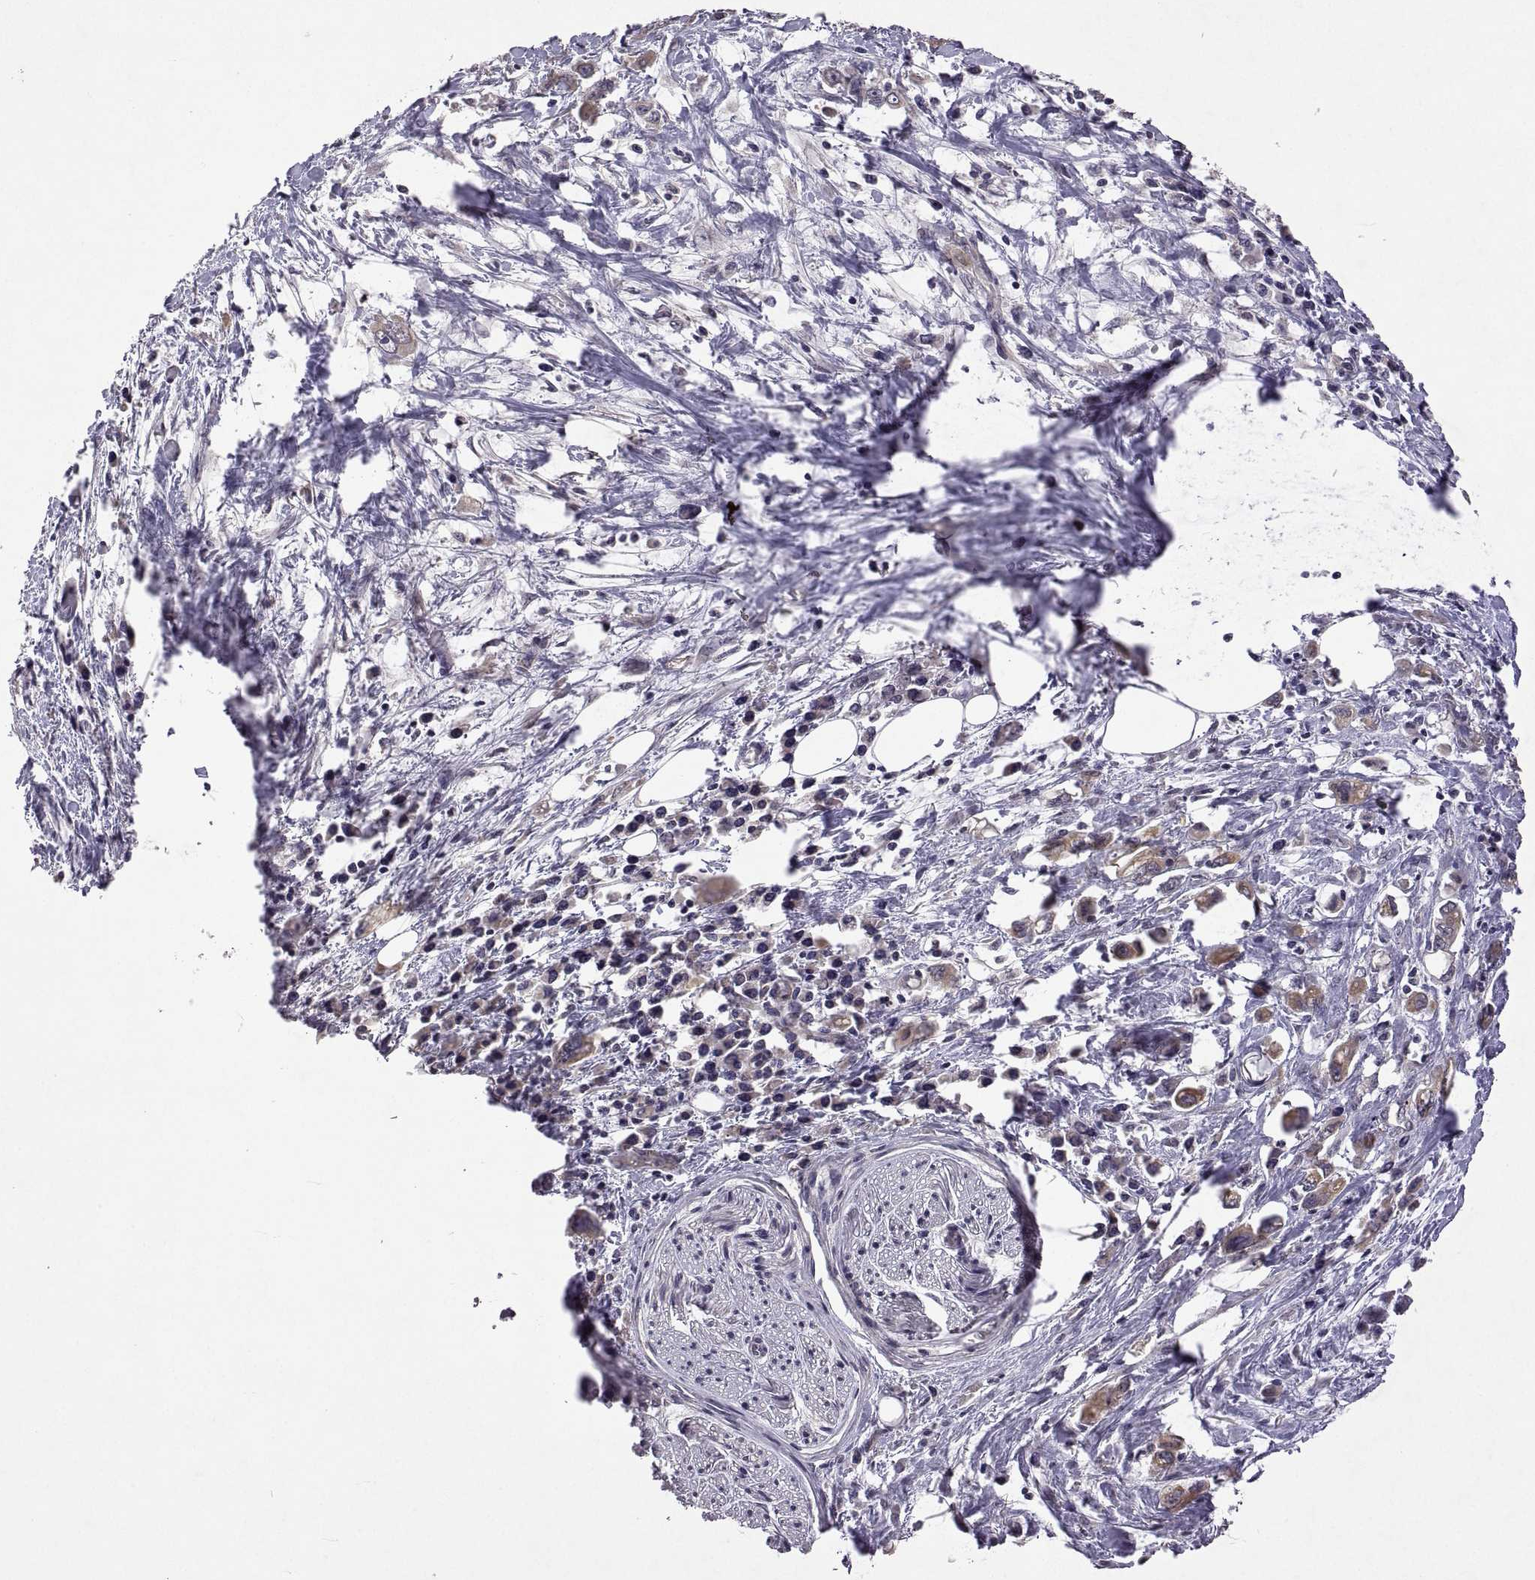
{"staining": {"intensity": "moderate", "quantity": "25%-75%", "location": "cytoplasmic/membranous"}, "tissue": "stomach cancer", "cell_type": "Tumor cells", "image_type": "cancer", "snomed": [{"axis": "morphology", "description": "Adenocarcinoma, NOS"}, {"axis": "topography", "description": "Stomach, upper"}], "caption": "Protein expression by IHC shows moderate cytoplasmic/membranous staining in about 25%-75% of tumor cells in stomach adenocarcinoma.", "gene": "LAMA1", "patient": {"sex": "male", "age": 75}}